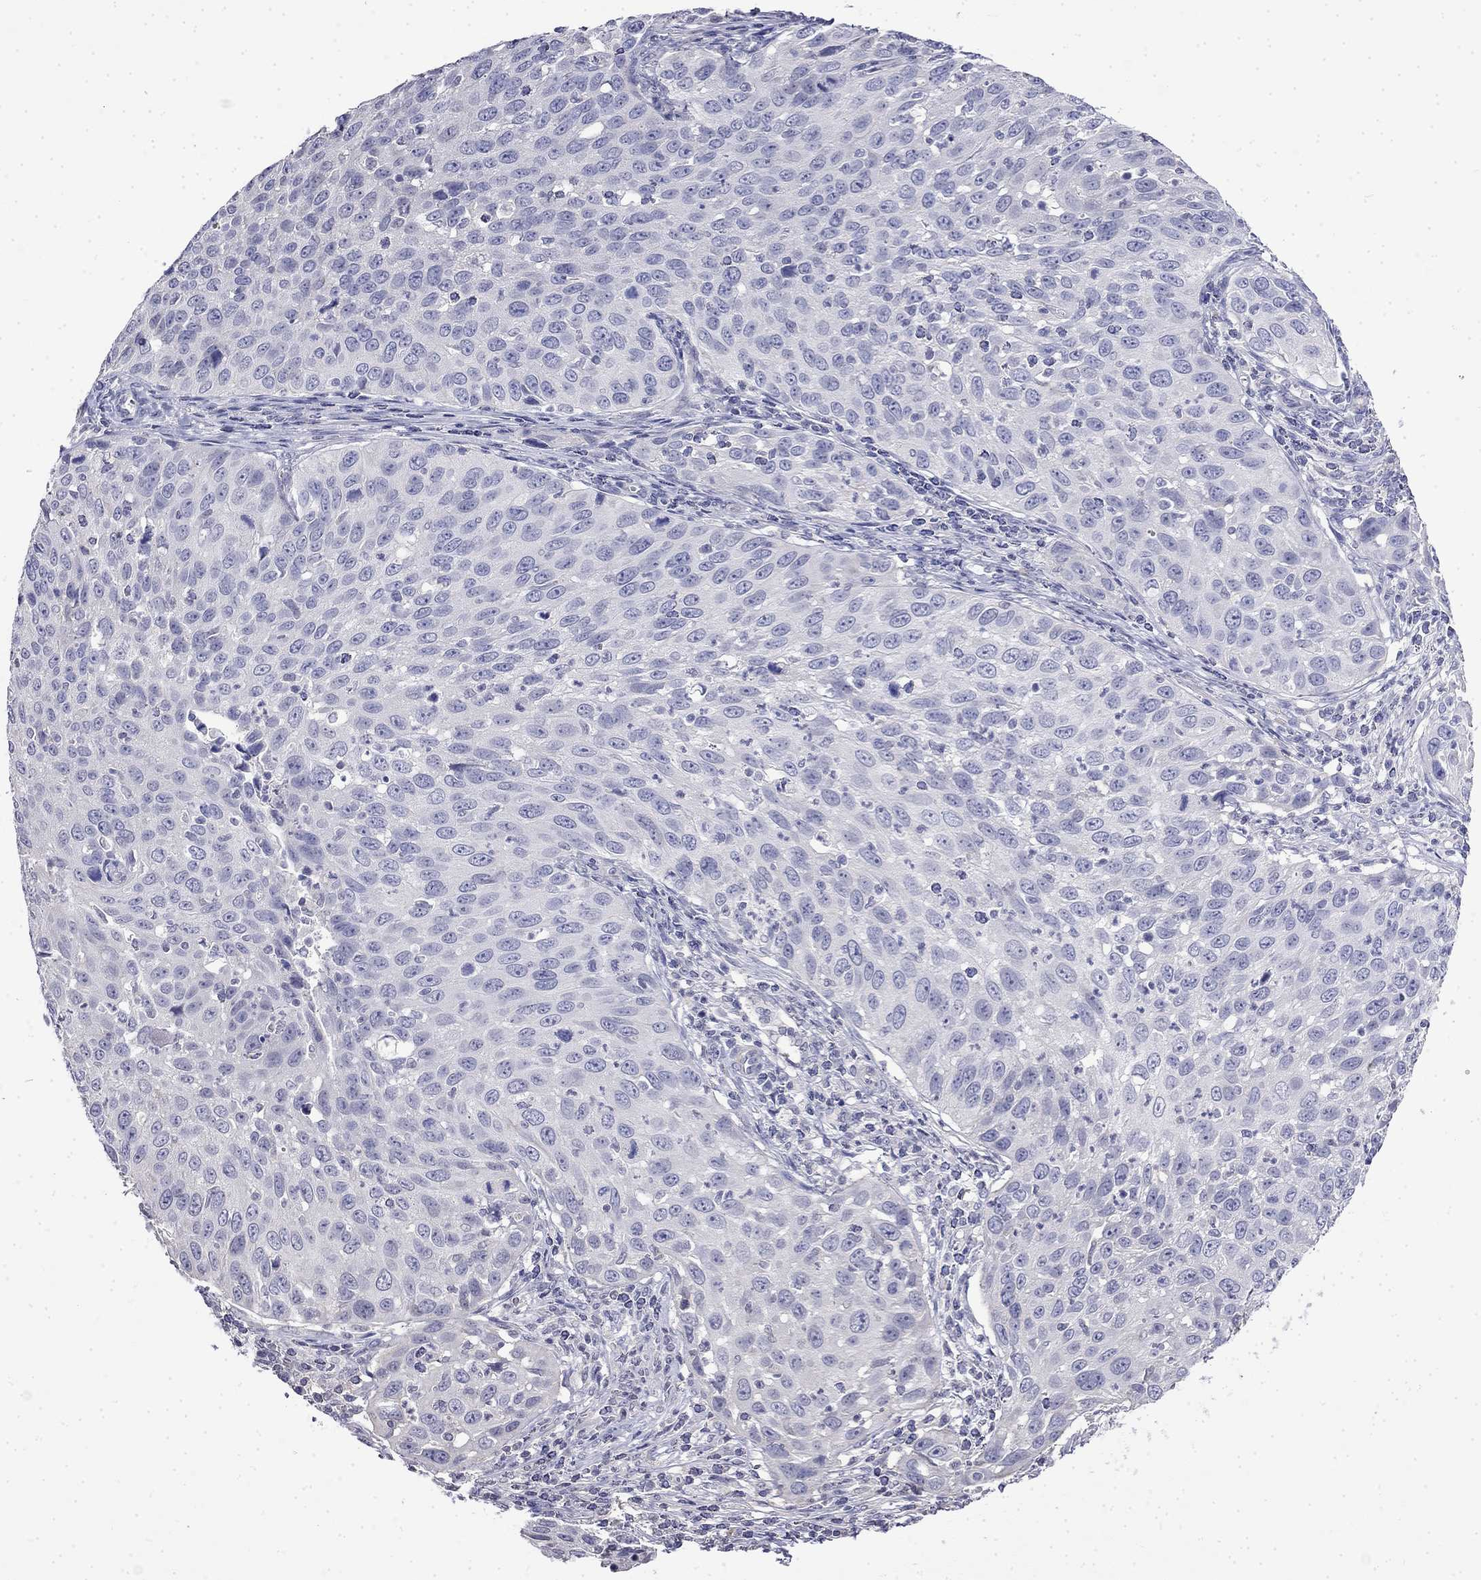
{"staining": {"intensity": "negative", "quantity": "none", "location": "none"}, "tissue": "cervical cancer", "cell_type": "Tumor cells", "image_type": "cancer", "snomed": [{"axis": "morphology", "description": "Squamous cell carcinoma, NOS"}, {"axis": "topography", "description": "Cervix"}], "caption": "The histopathology image reveals no staining of tumor cells in cervical cancer. (DAB IHC, high magnification).", "gene": "GUCA1B", "patient": {"sex": "female", "age": 26}}